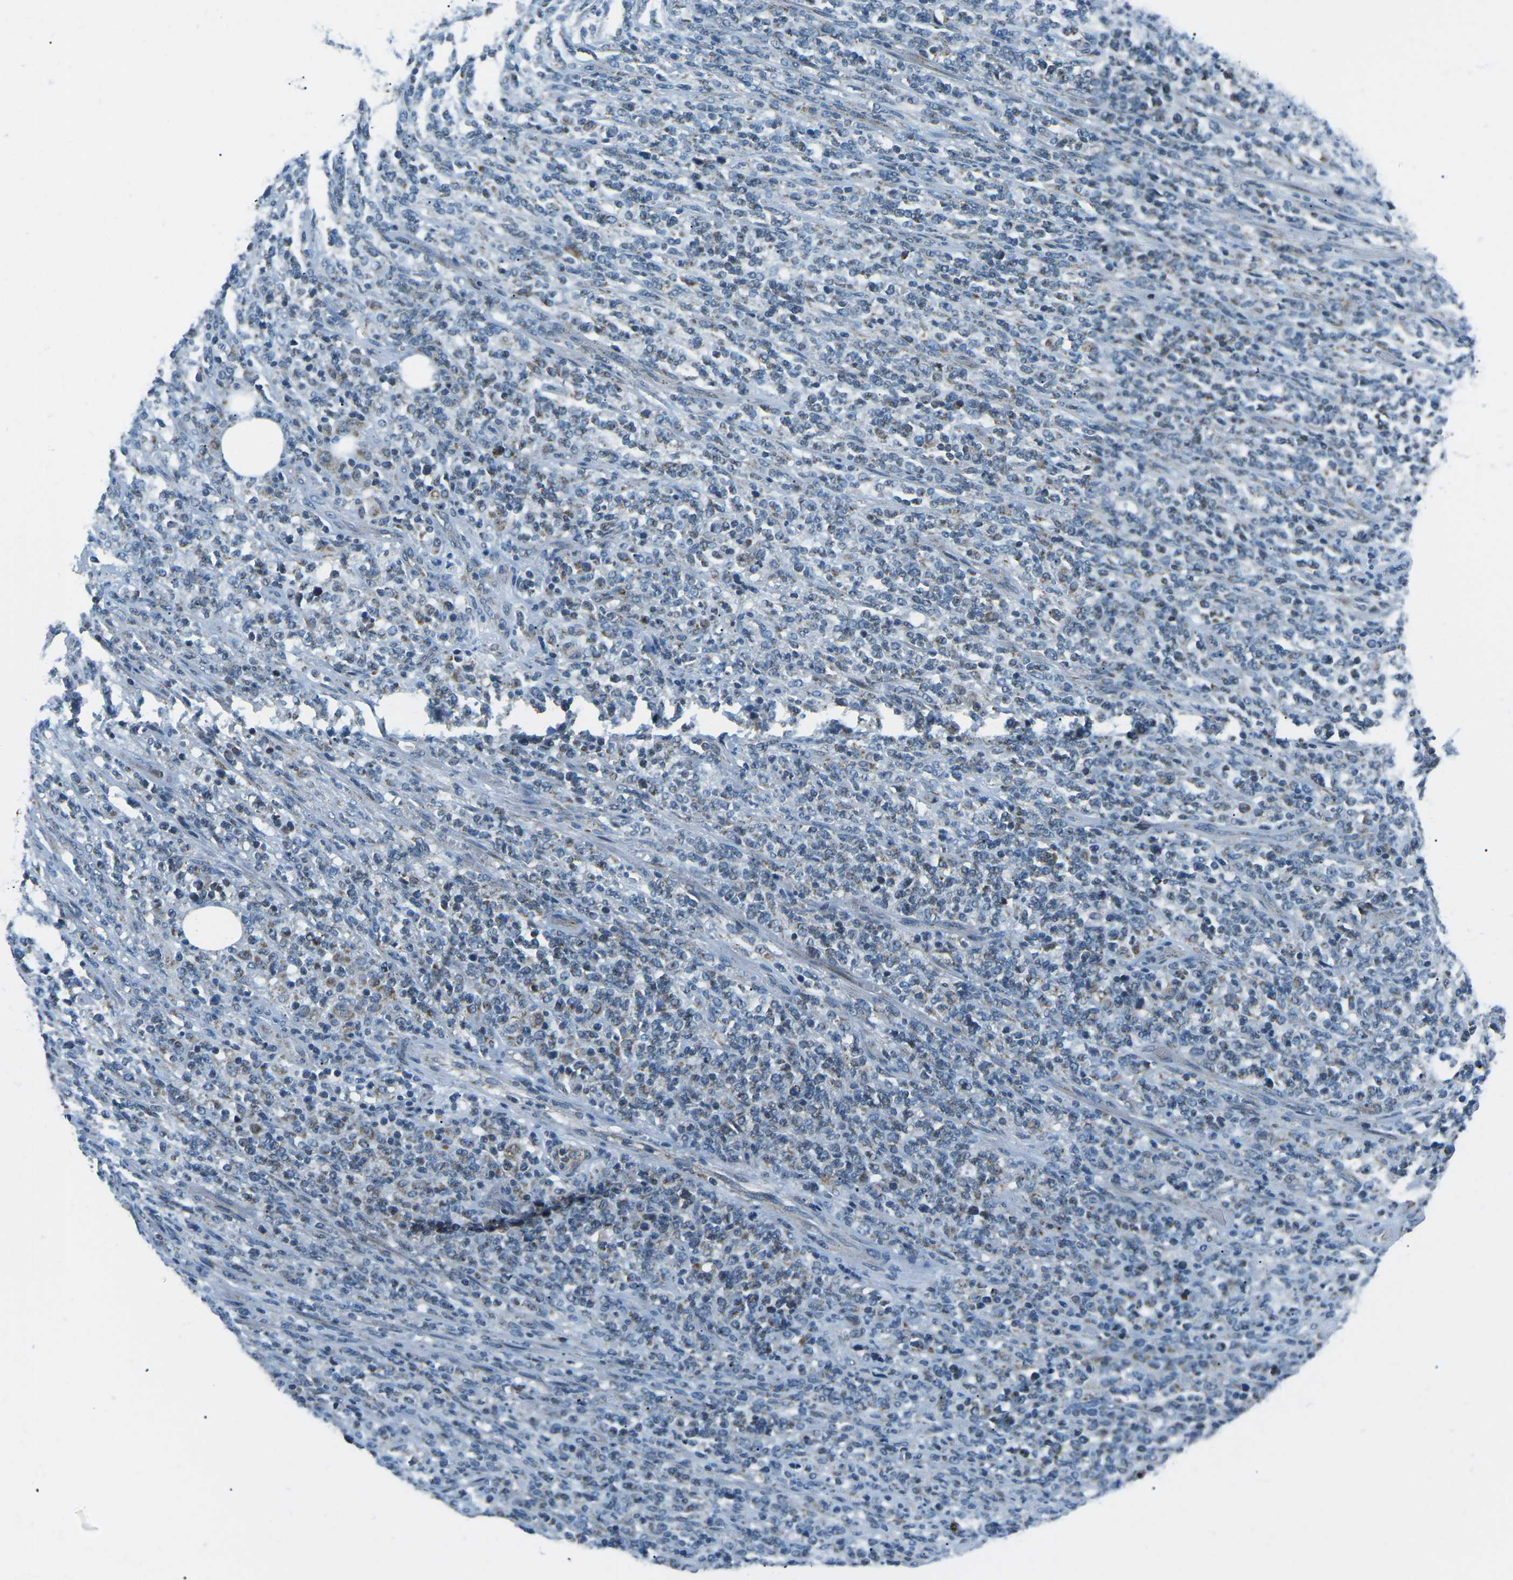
{"staining": {"intensity": "weak", "quantity": "<25%", "location": "cytoplasmic/membranous"}, "tissue": "lymphoma", "cell_type": "Tumor cells", "image_type": "cancer", "snomed": [{"axis": "morphology", "description": "Malignant lymphoma, non-Hodgkin's type, High grade"}, {"axis": "topography", "description": "Soft tissue"}], "caption": "Tumor cells show no significant protein expression in lymphoma. (Immunohistochemistry, brightfield microscopy, high magnification).", "gene": "RFESD", "patient": {"sex": "male", "age": 18}}